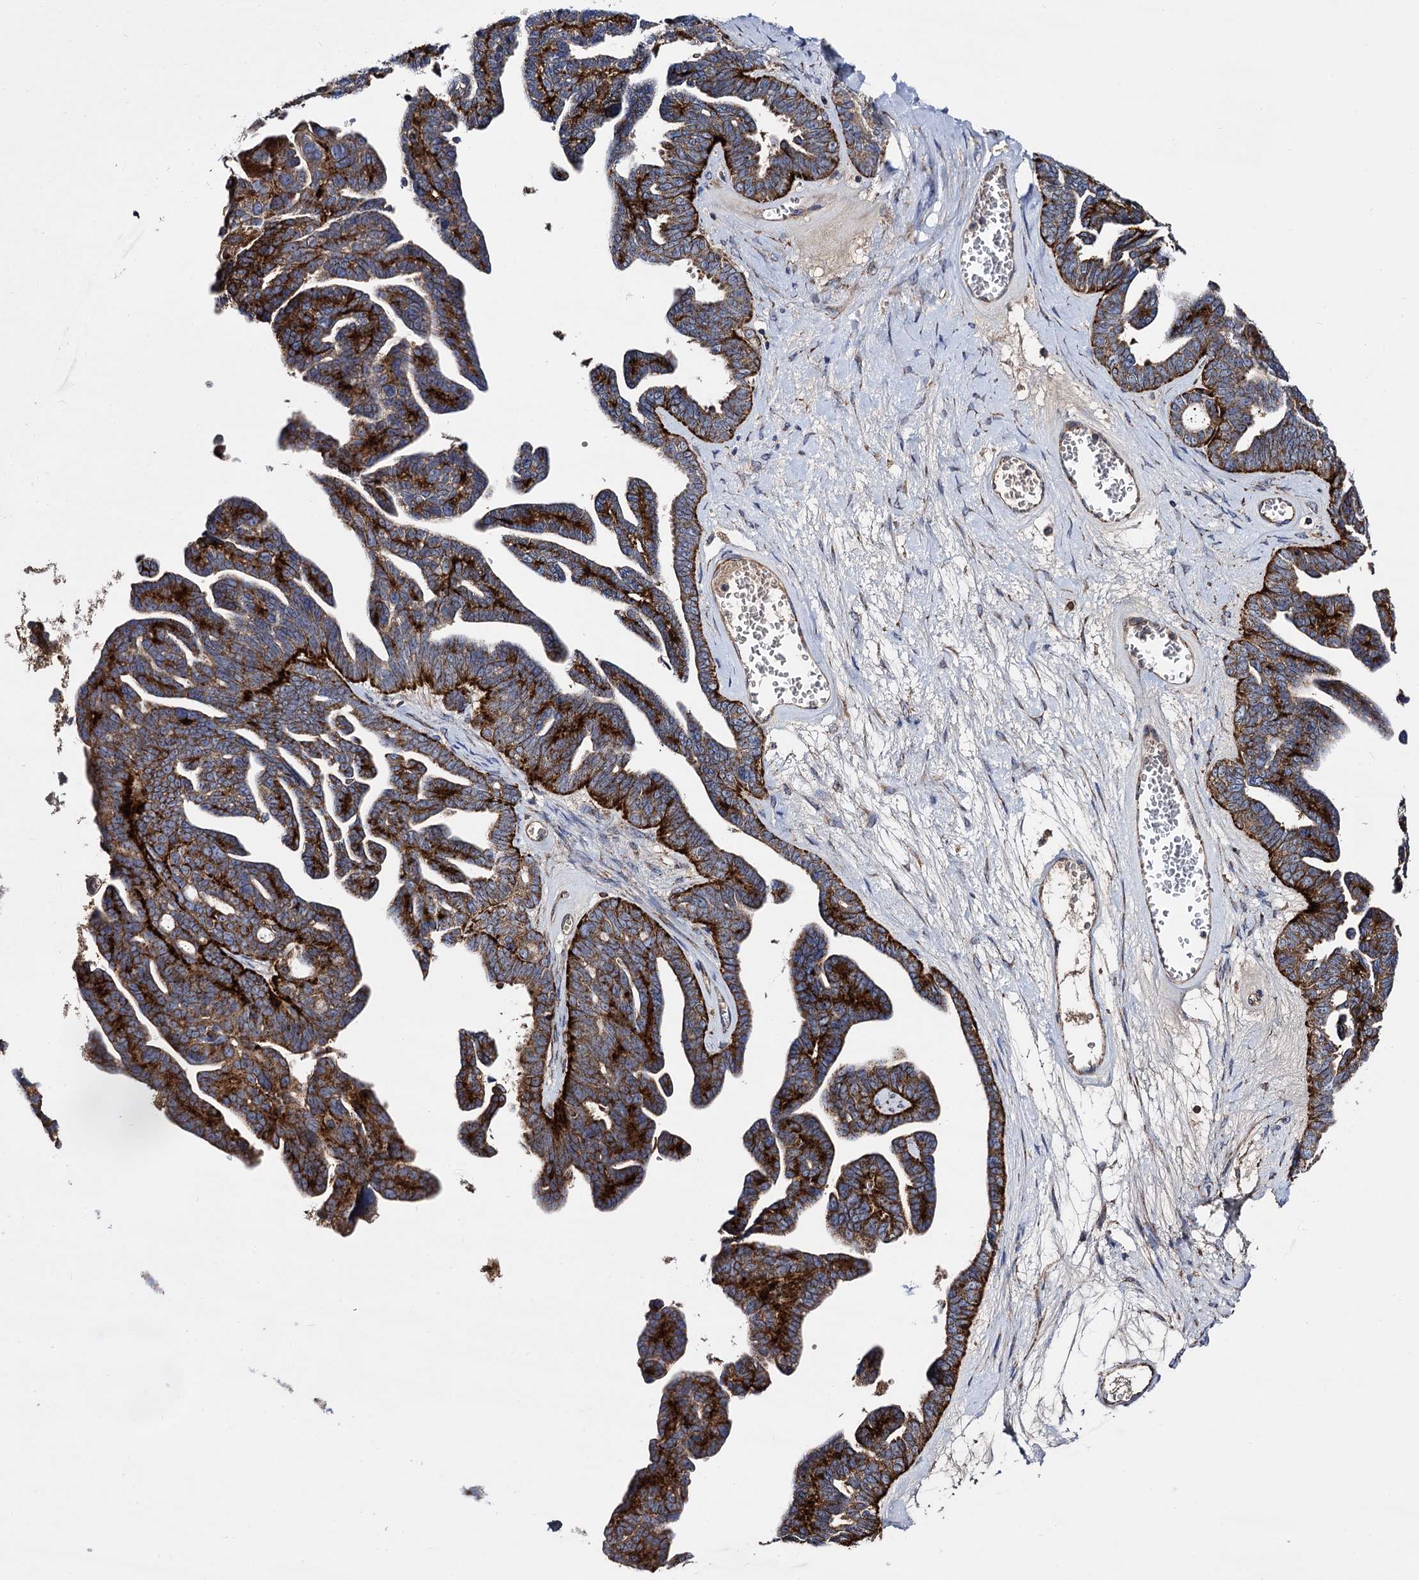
{"staining": {"intensity": "strong", "quantity": ">75%", "location": "cytoplasmic/membranous"}, "tissue": "ovarian cancer", "cell_type": "Tumor cells", "image_type": "cancer", "snomed": [{"axis": "morphology", "description": "Cystadenocarcinoma, serous, NOS"}, {"axis": "topography", "description": "Ovary"}], "caption": "Protein analysis of ovarian cancer tissue displays strong cytoplasmic/membranous staining in about >75% of tumor cells. (DAB (3,3'-diaminobenzidine) IHC, brown staining for protein, blue staining for nuclei).", "gene": "IQCH", "patient": {"sex": "female", "age": 79}}